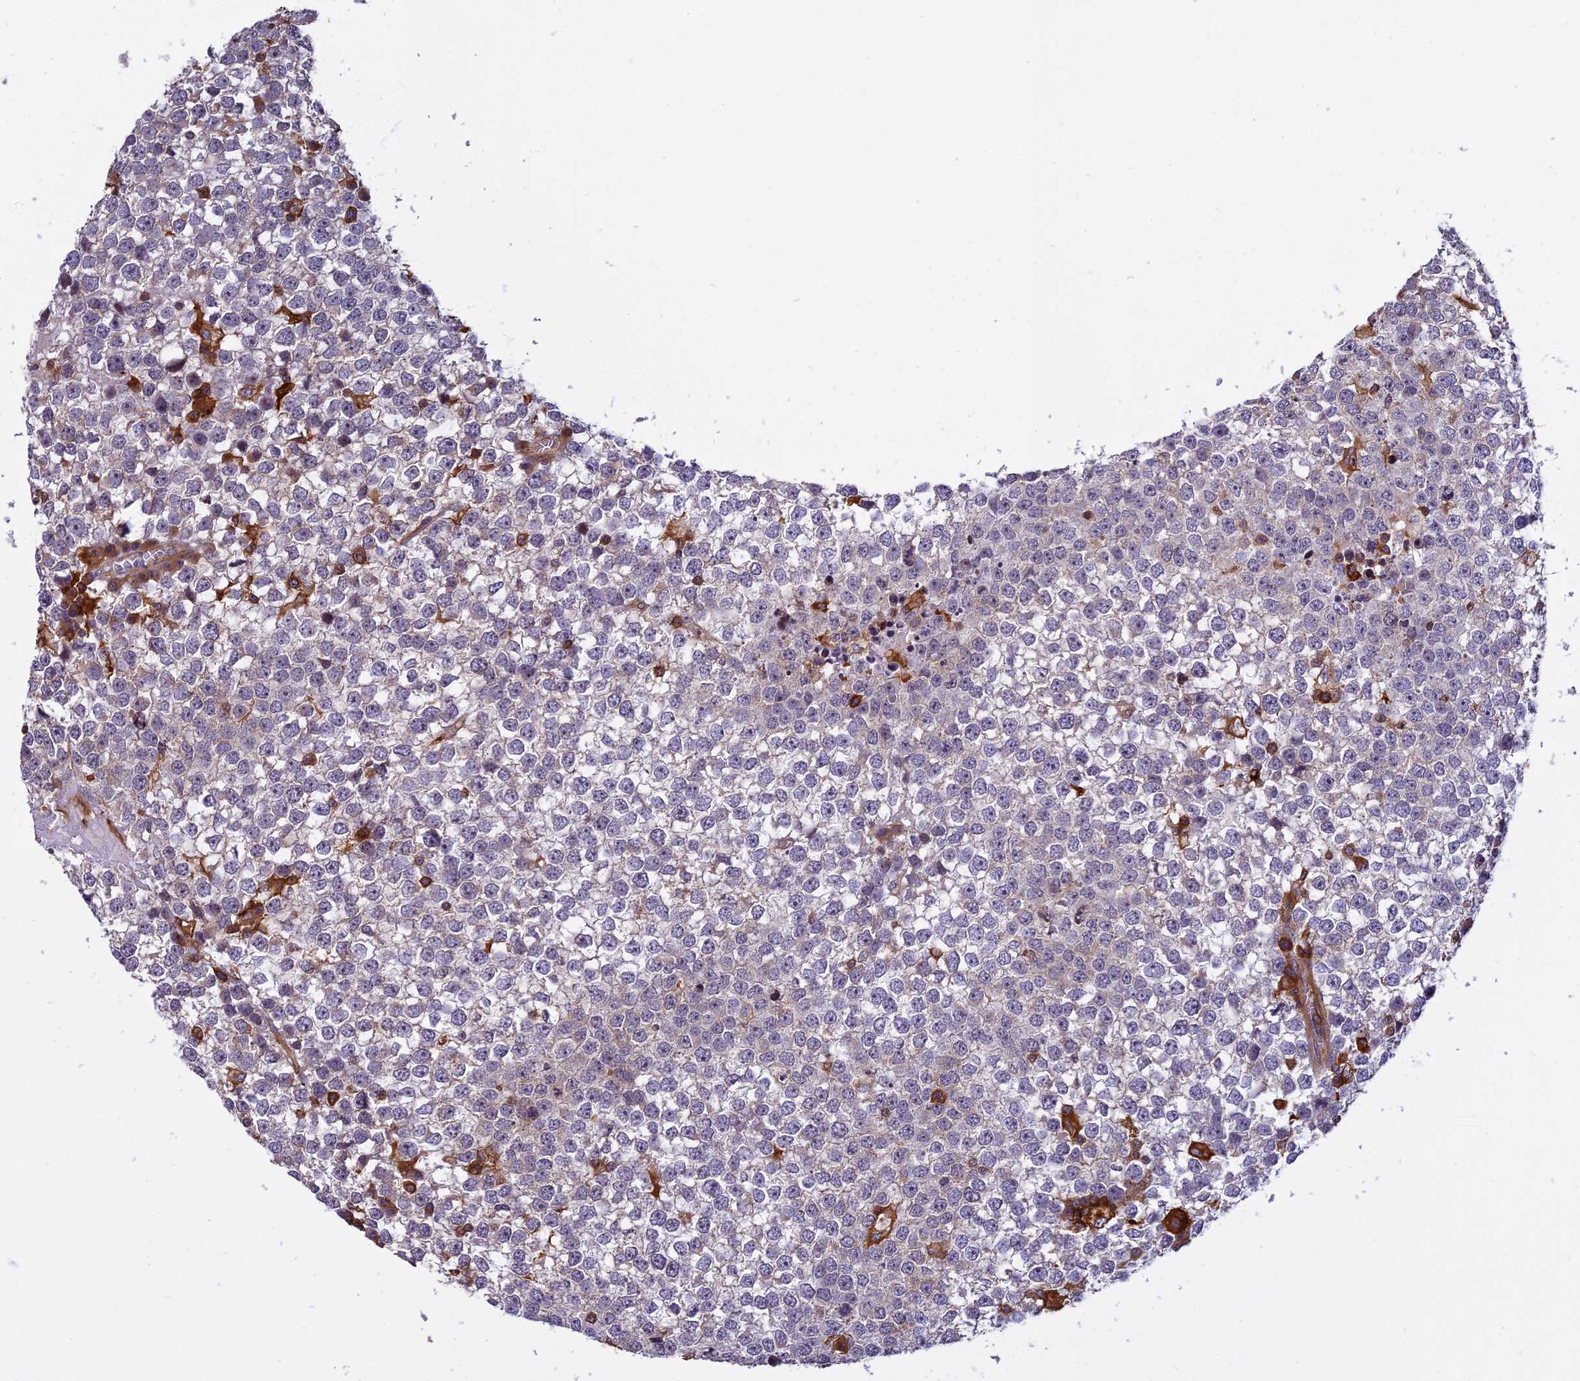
{"staining": {"intensity": "negative", "quantity": "none", "location": "none"}, "tissue": "testis cancer", "cell_type": "Tumor cells", "image_type": "cancer", "snomed": [{"axis": "morphology", "description": "Seminoma, NOS"}, {"axis": "topography", "description": "Testis"}], "caption": "An immunohistochemistry (IHC) histopathology image of seminoma (testis) is shown. There is no staining in tumor cells of seminoma (testis).", "gene": "EHBP1L1", "patient": {"sex": "male", "age": 65}}